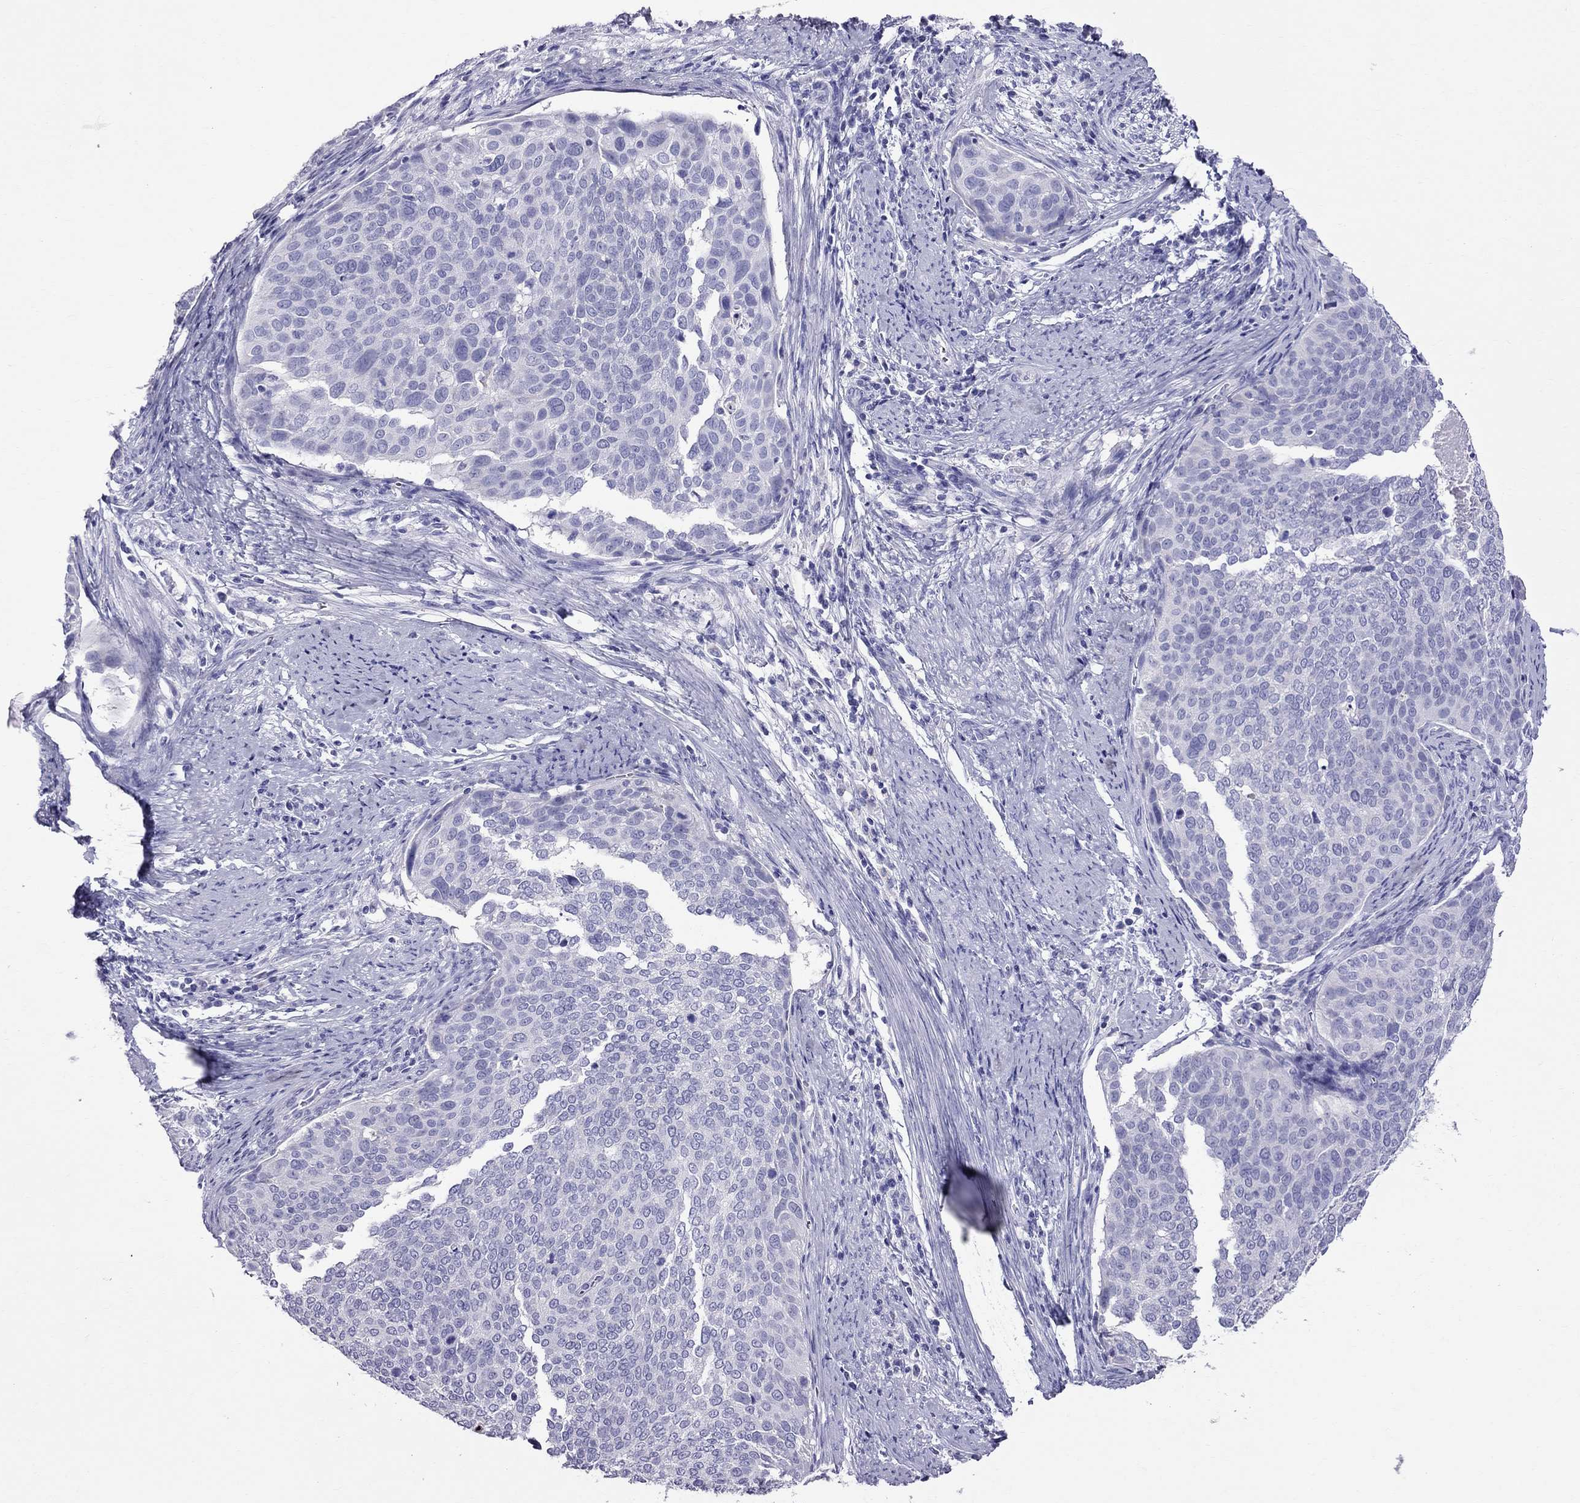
{"staining": {"intensity": "negative", "quantity": "none", "location": "none"}, "tissue": "cervical cancer", "cell_type": "Tumor cells", "image_type": "cancer", "snomed": [{"axis": "morphology", "description": "Squamous cell carcinoma, NOS"}, {"axis": "topography", "description": "Cervix"}], "caption": "This is an immunohistochemistry (IHC) histopathology image of cervical cancer (squamous cell carcinoma). There is no expression in tumor cells.", "gene": "TTLL13", "patient": {"sex": "female", "age": 39}}